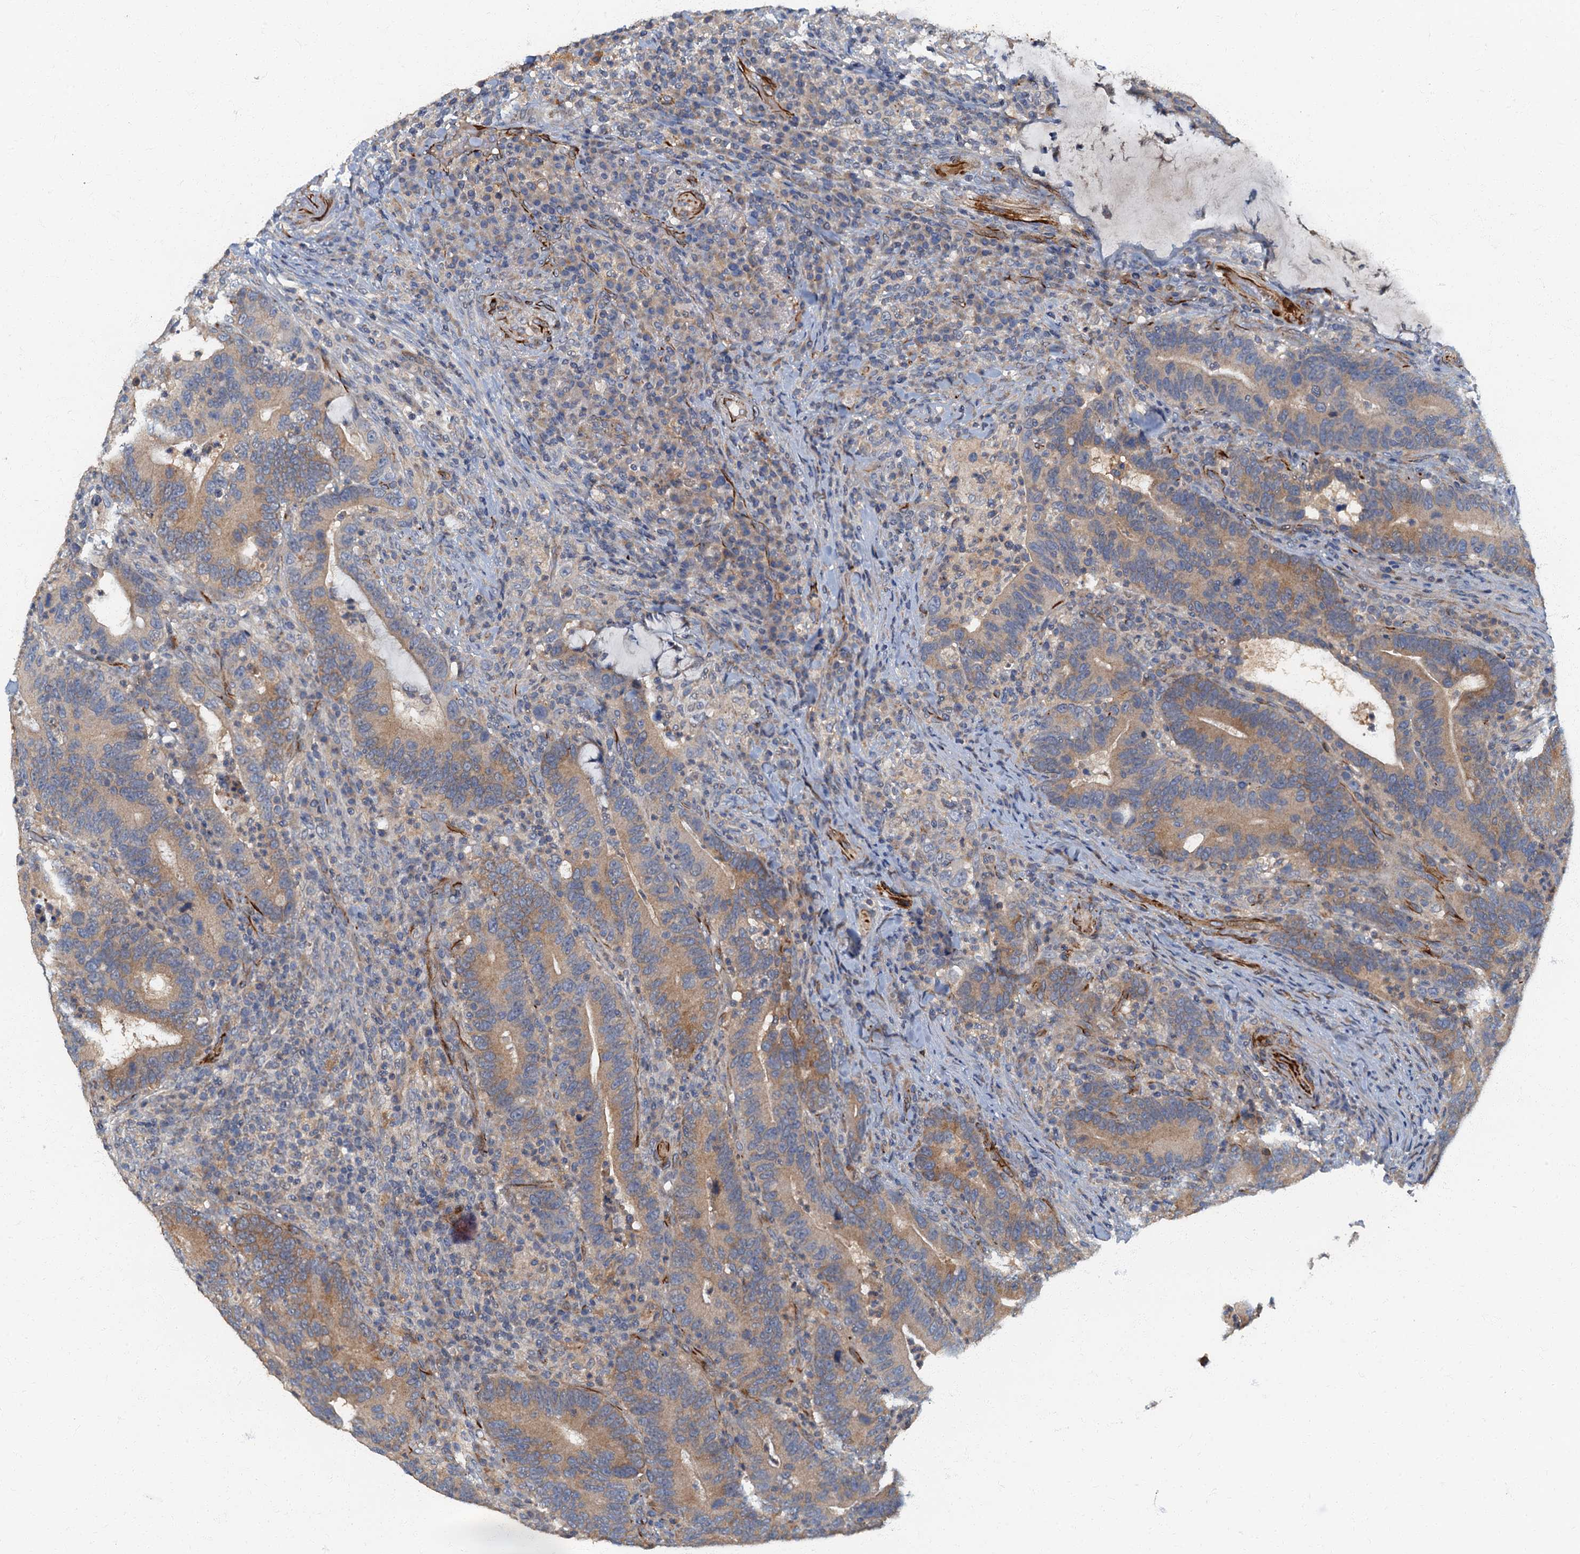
{"staining": {"intensity": "moderate", "quantity": "25%-75%", "location": "cytoplasmic/membranous"}, "tissue": "colorectal cancer", "cell_type": "Tumor cells", "image_type": "cancer", "snomed": [{"axis": "morphology", "description": "Adenocarcinoma, NOS"}, {"axis": "topography", "description": "Colon"}], "caption": "Human colorectal adenocarcinoma stained with a protein marker demonstrates moderate staining in tumor cells.", "gene": "ARL11", "patient": {"sex": "female", "age": 66}}